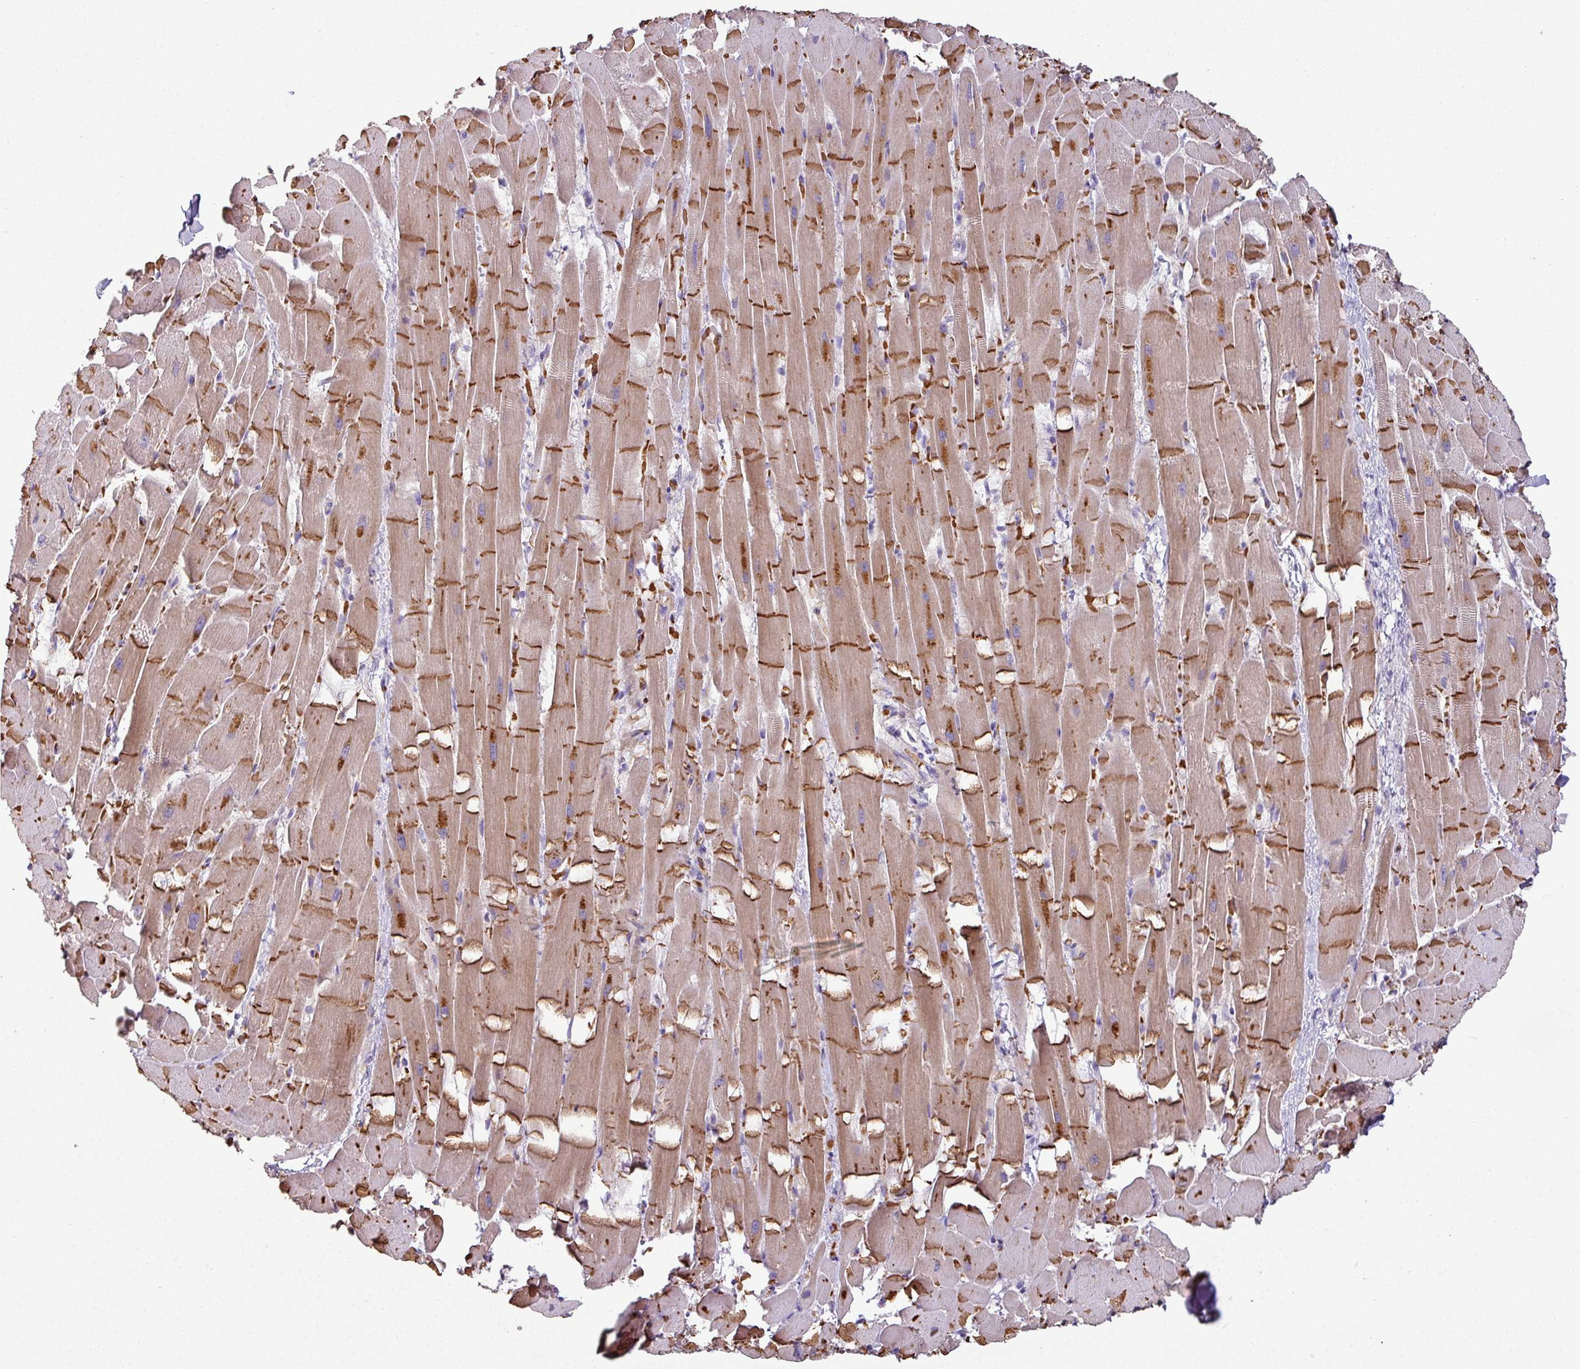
{"staining": {"intensity": "strong", "quantity": "25%-75%", "location": "cytoplasmic/membranous"}, "tissue": "heart muscle", "cell_type": "Cardiomyocytes", "image_type": "normal", "snomed": [{"axis": "morphology", "description": "Normal tissue, NOS"}, {"axis": "topography", "description": "Heart"}], "caption": "Strong cytoplasmic/membranous protein expression is present in about 25%-75% of cardiomyocytes in heart muscle. (brown staining indicates protein expression, while blue staining denotes nuclei).", "gene": "NHSL2", "patient": {"sex": "male", "age": 37}}